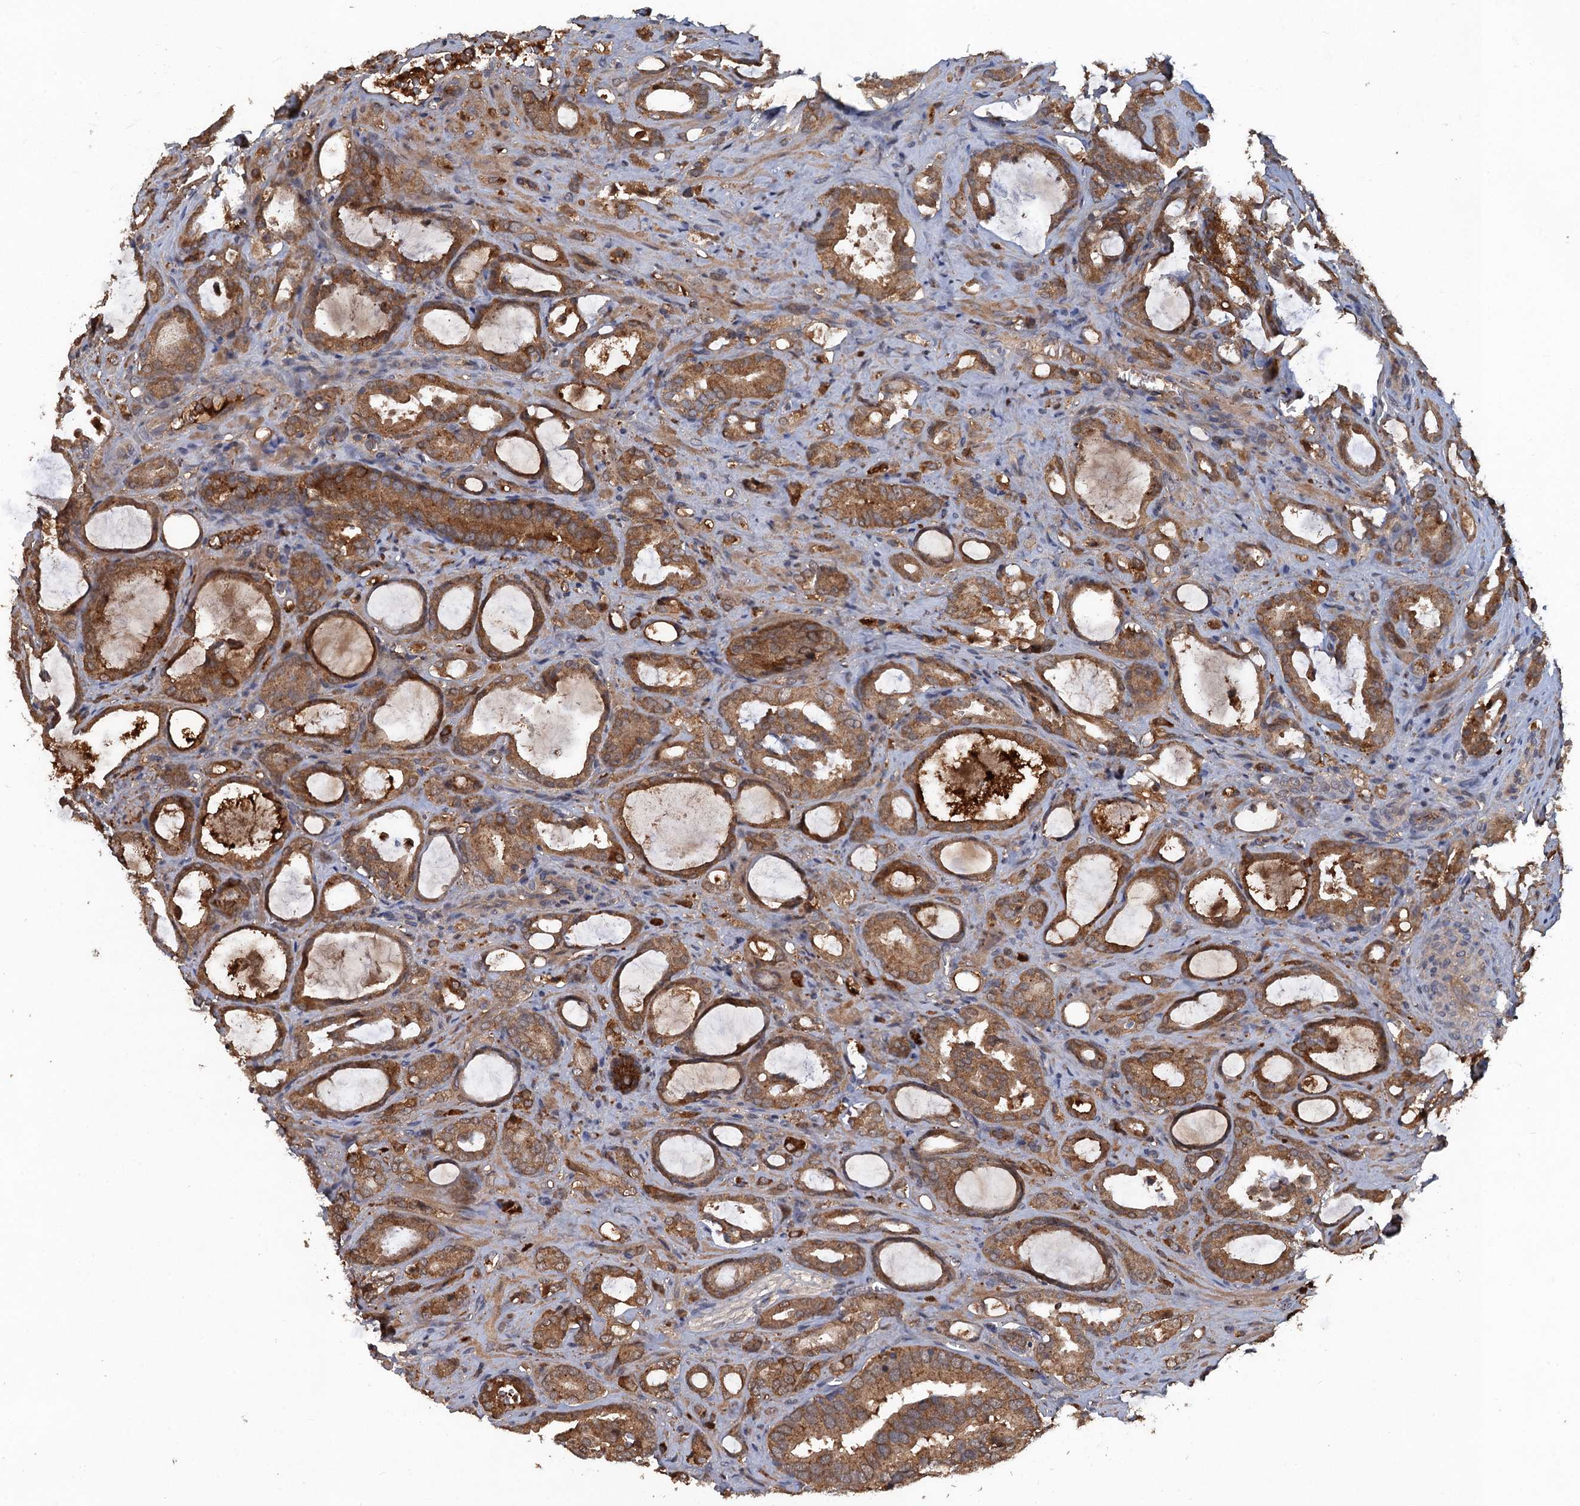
{"staining": {"intensity": "moderate", "quantity": ">75%", "location": "cytoplasmic/membranous"}, "tissue": "prostate cancer", "cell_type": "Tumor cells", "image_type": "cancer", "snomed": [{"axis": "morphology", "description": "Adenocarcinoma, High grade"}, {"axis": "topography", "description": "Prostate"}], "caption": "DAB immunohistochemical staining of human adenocarcinoma (high-grade) (prostate) reveals moderate cytoplasmic/membranous protein positivity in approximately >75% of tumor cells.", "gene": "HAPLN3", "patient": {"sex": "male", "age": 72}}